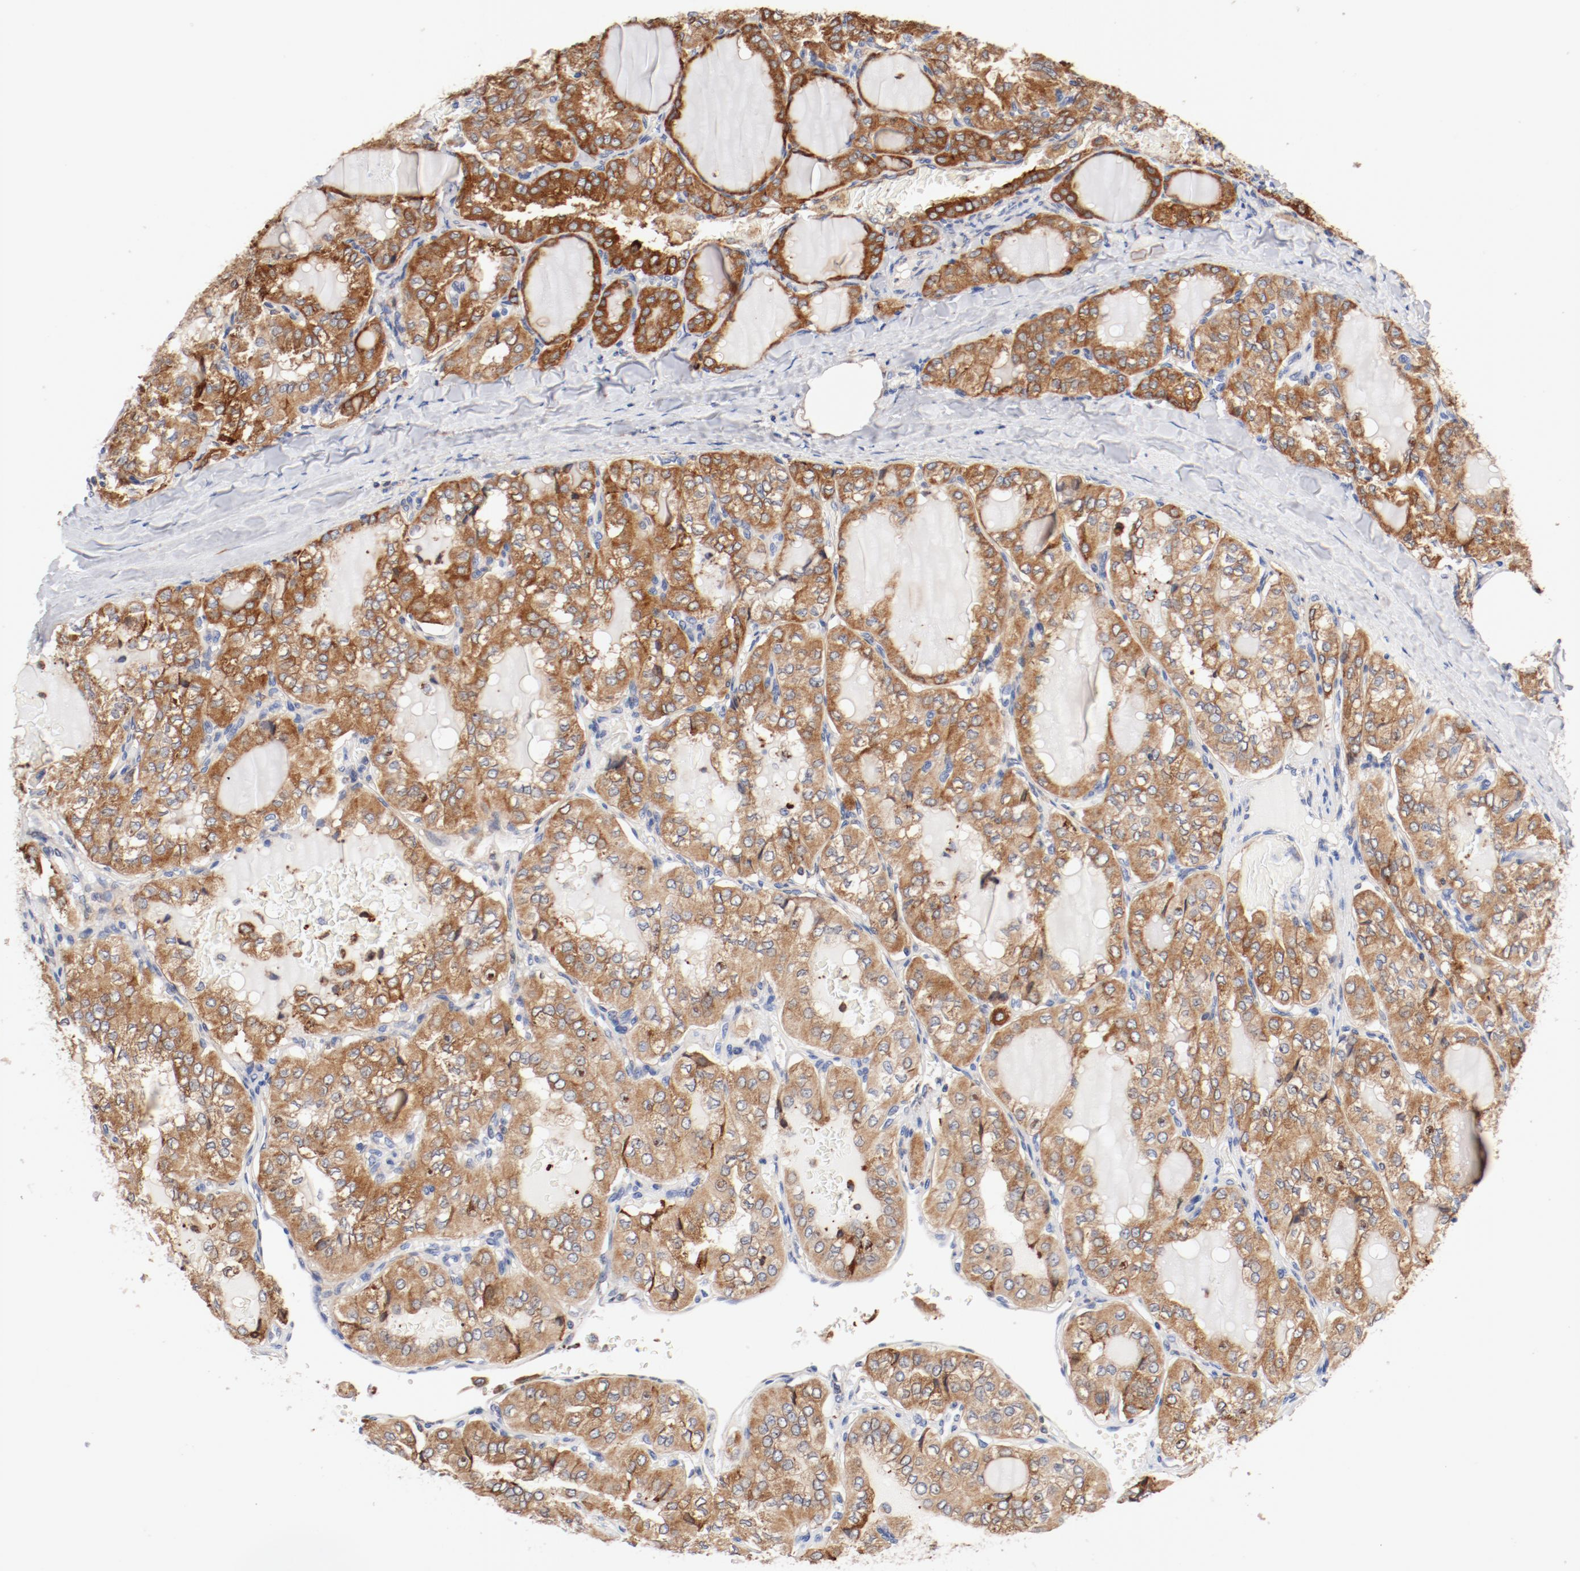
{"staining": {"intensity": "moderate", "quantity": ">75%", "location": "cytoplasmic/membranous"}, "tissue": "thyroid cancer", "cell_type": "Tumor cells", "image_type": "cancer", "snomed": [{"axis": "morphology", "description": "Papillary adenocarcinoma, NOS"}, {"axis": "topography", "description": "Thyroid gland"}], "caption": "Thyroid papillary adenocarcinoma was stained to show a protein in brown. There is medium levels of moderate cytoplasmic/membranous expression in approximately >75% of tumor cells. (Brightfield microscopy of DAB IHC at high magnification).", "gene": "PDPK1", "patient": {"sex": "male", "age": 20}}